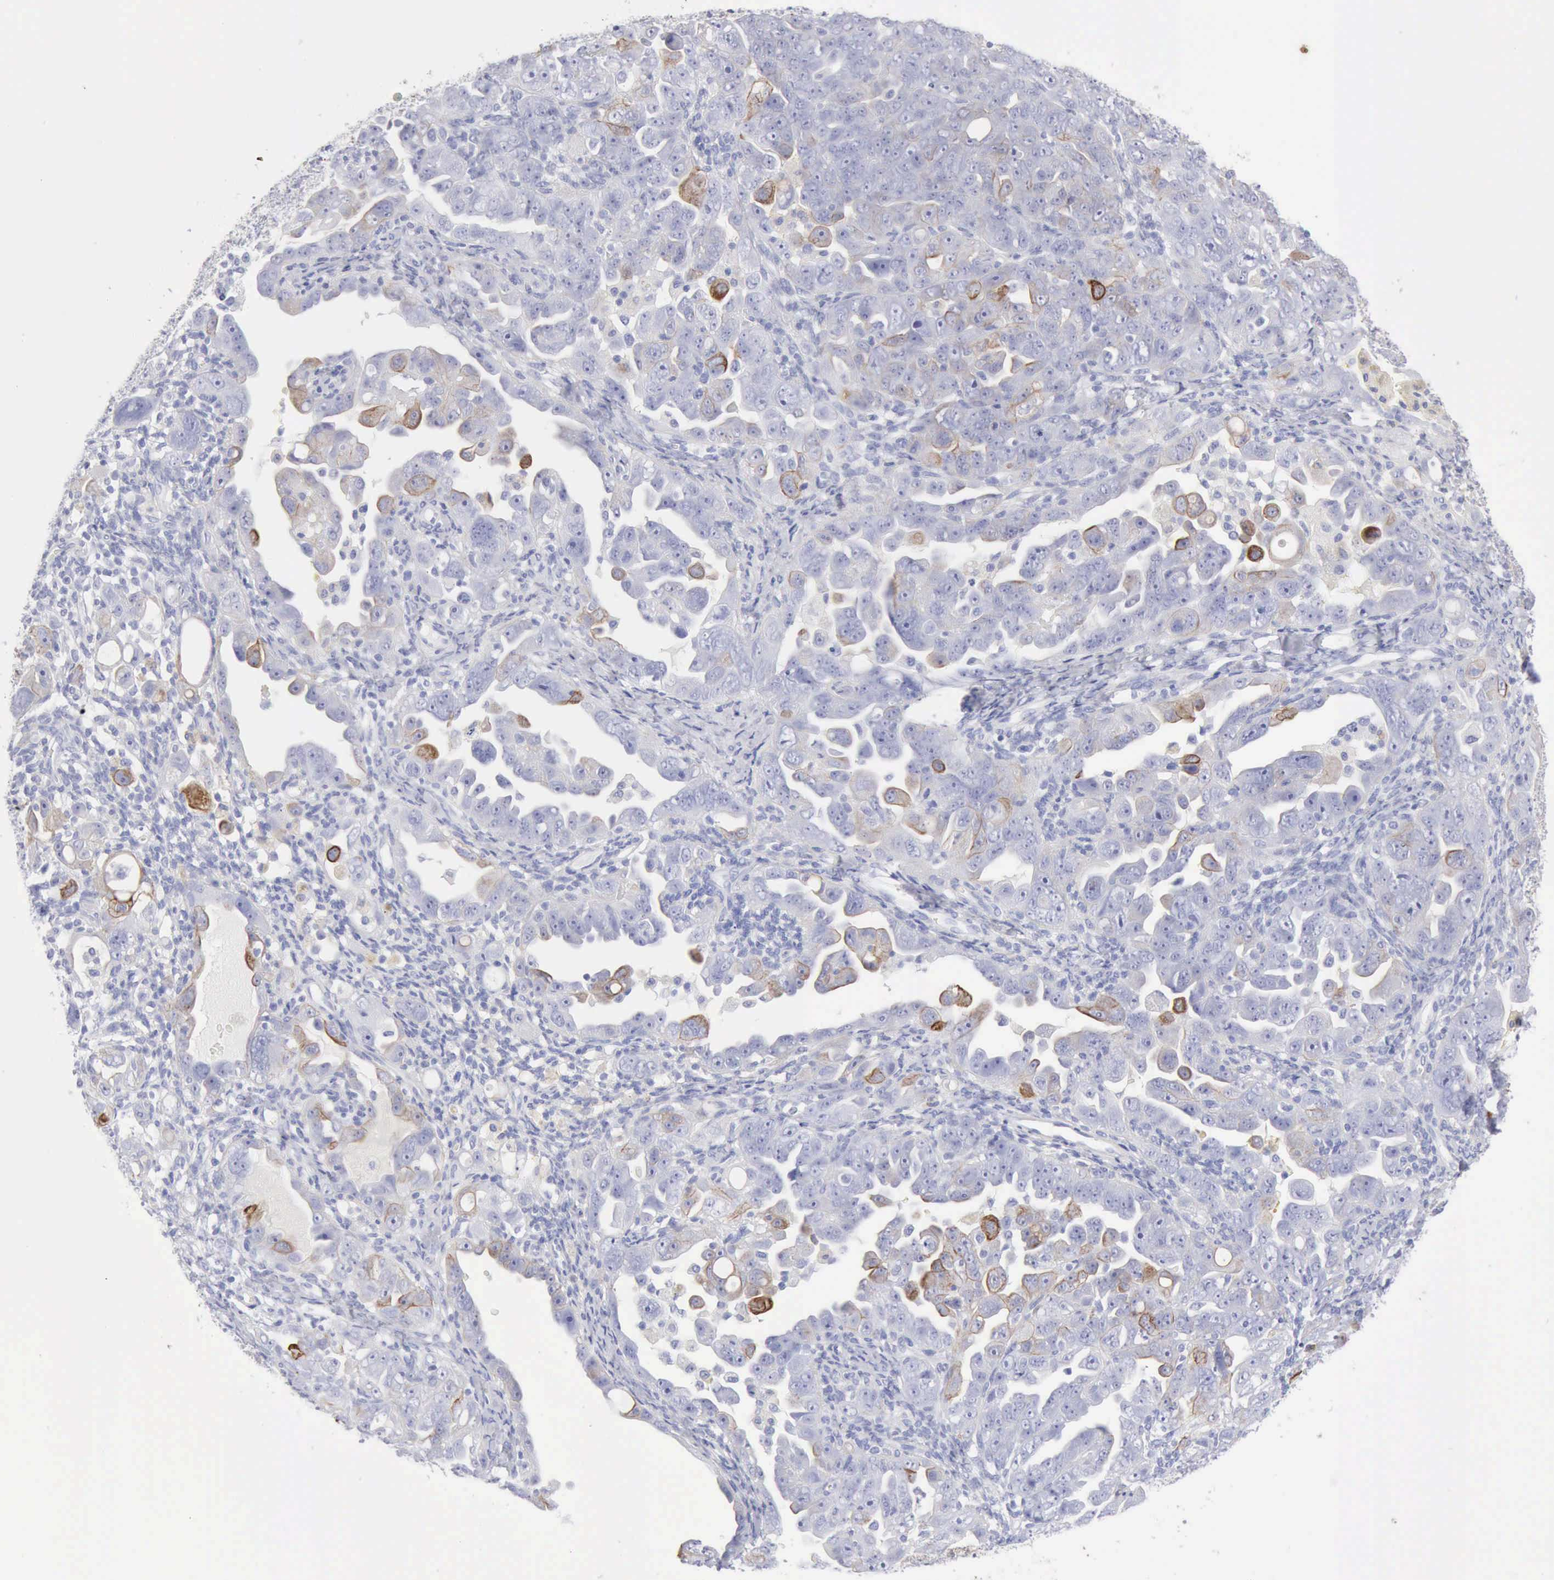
{"staining": {"intensity": "weak", "quantity": "<25%", "location": "cytoplasmic/membranous"}, "tissue": "ovarian cancer", "cell_type": "Tumor cells", "image_type": "cancer", "snomed": [{"axis": "morphology", "description": "Cystadenocarcinoma, serous, NOS"}, {"axis": "topography", "description": "Ovary"}], "caption": "An image of ovarian cancer stained for a protein shows no brown staining in tumor cells.", "gene": "KRT5", "patient": {"sex": "female", "age": 66}}